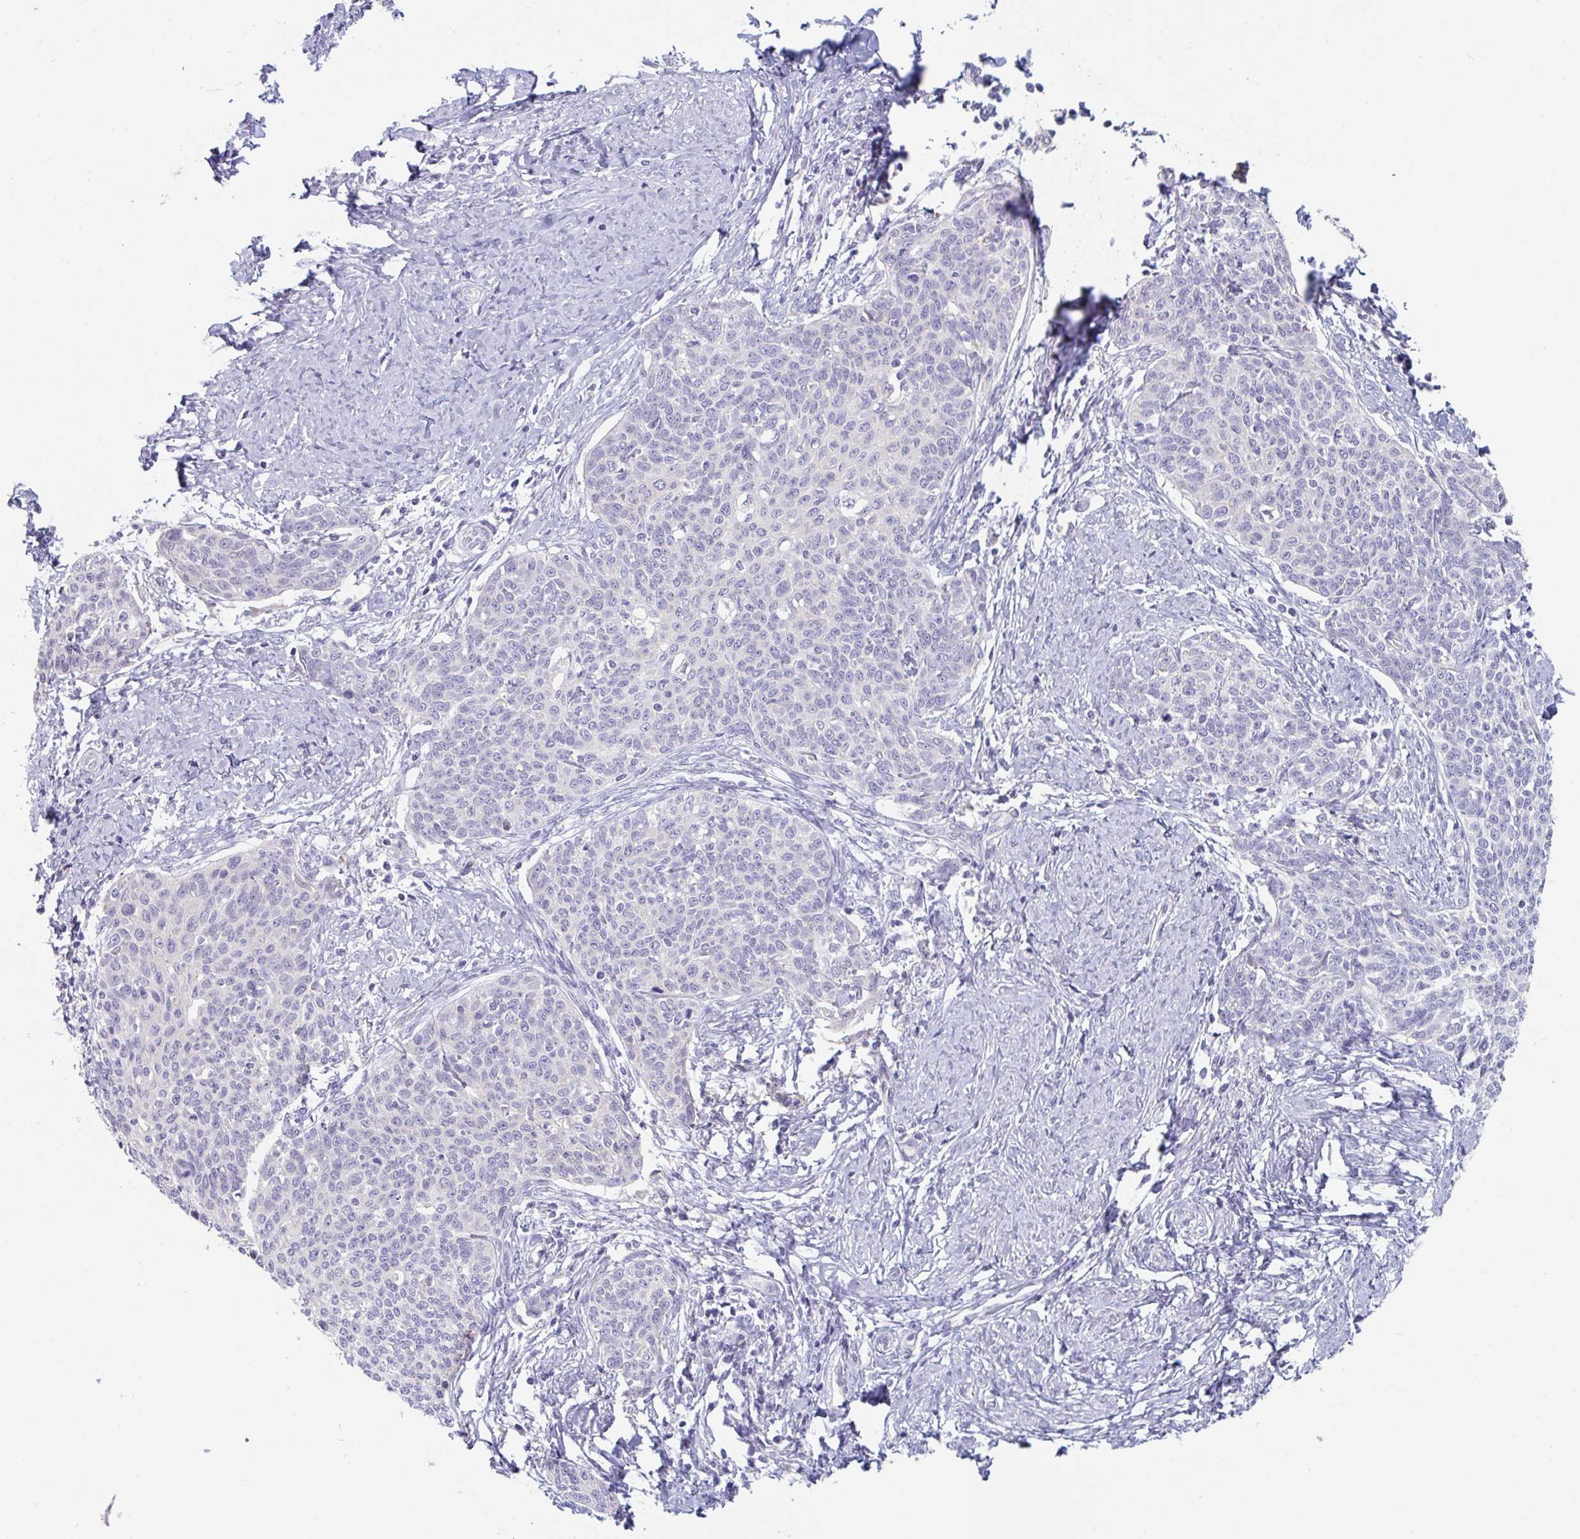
{"staining": {"intensity": "negative", "quantity": "none", "location": "none"}, "tissue": "cervical cancer", "cell_type": "Tumor cells", "image_type": "cancer", "snomed": [{"axis": "morphology", "description": "Squamous cell carcinoma, NOS"}, {"axis": "topography", "description": "Cervix"}], "caption": "An immunohistochemistry histopathology image of cervical cancer is shown. There is no staining in tumor cells of cervical cancer.", "gene": "PTPRD", "patient": {"sex": "female", "age": 39}}